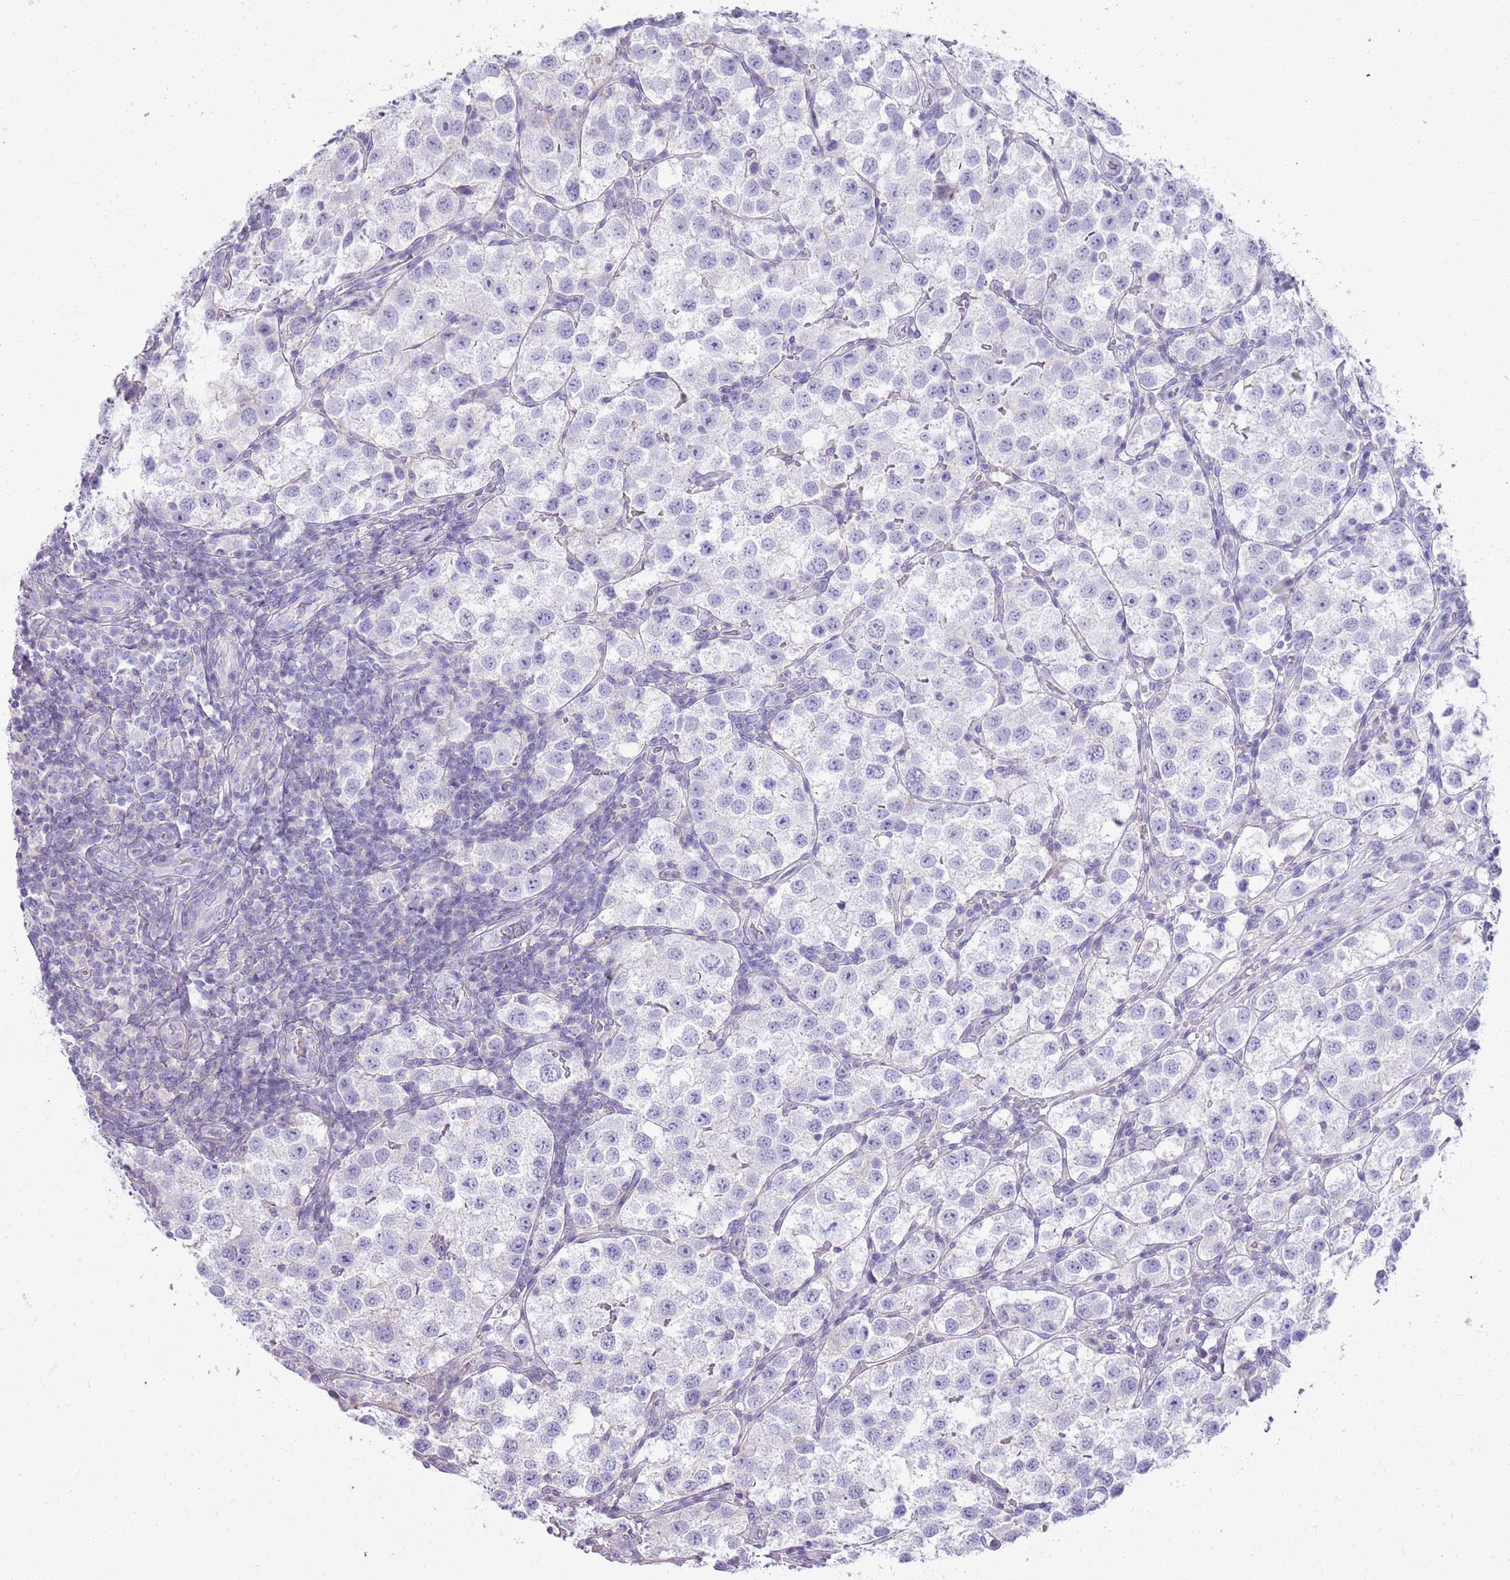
{"staining": {"intensity": "negative", "quantity": "none", "location": "none"}, "tissue": "testis cancer", "cell_type": "Tumor cells", "image_type": "cancer", "snomed": [{"axis": "morphology", "description": "Seminoma, NOS"}, {"axis": "topography", "description": "Testis"}], "caption": "An immunohistochemistry histopathology image of testis cancer is shown. There is no staining in tumor cells of testis cancer.", "gene": "CNPPD1", "patient": {"sex": "male", "age": 37}}